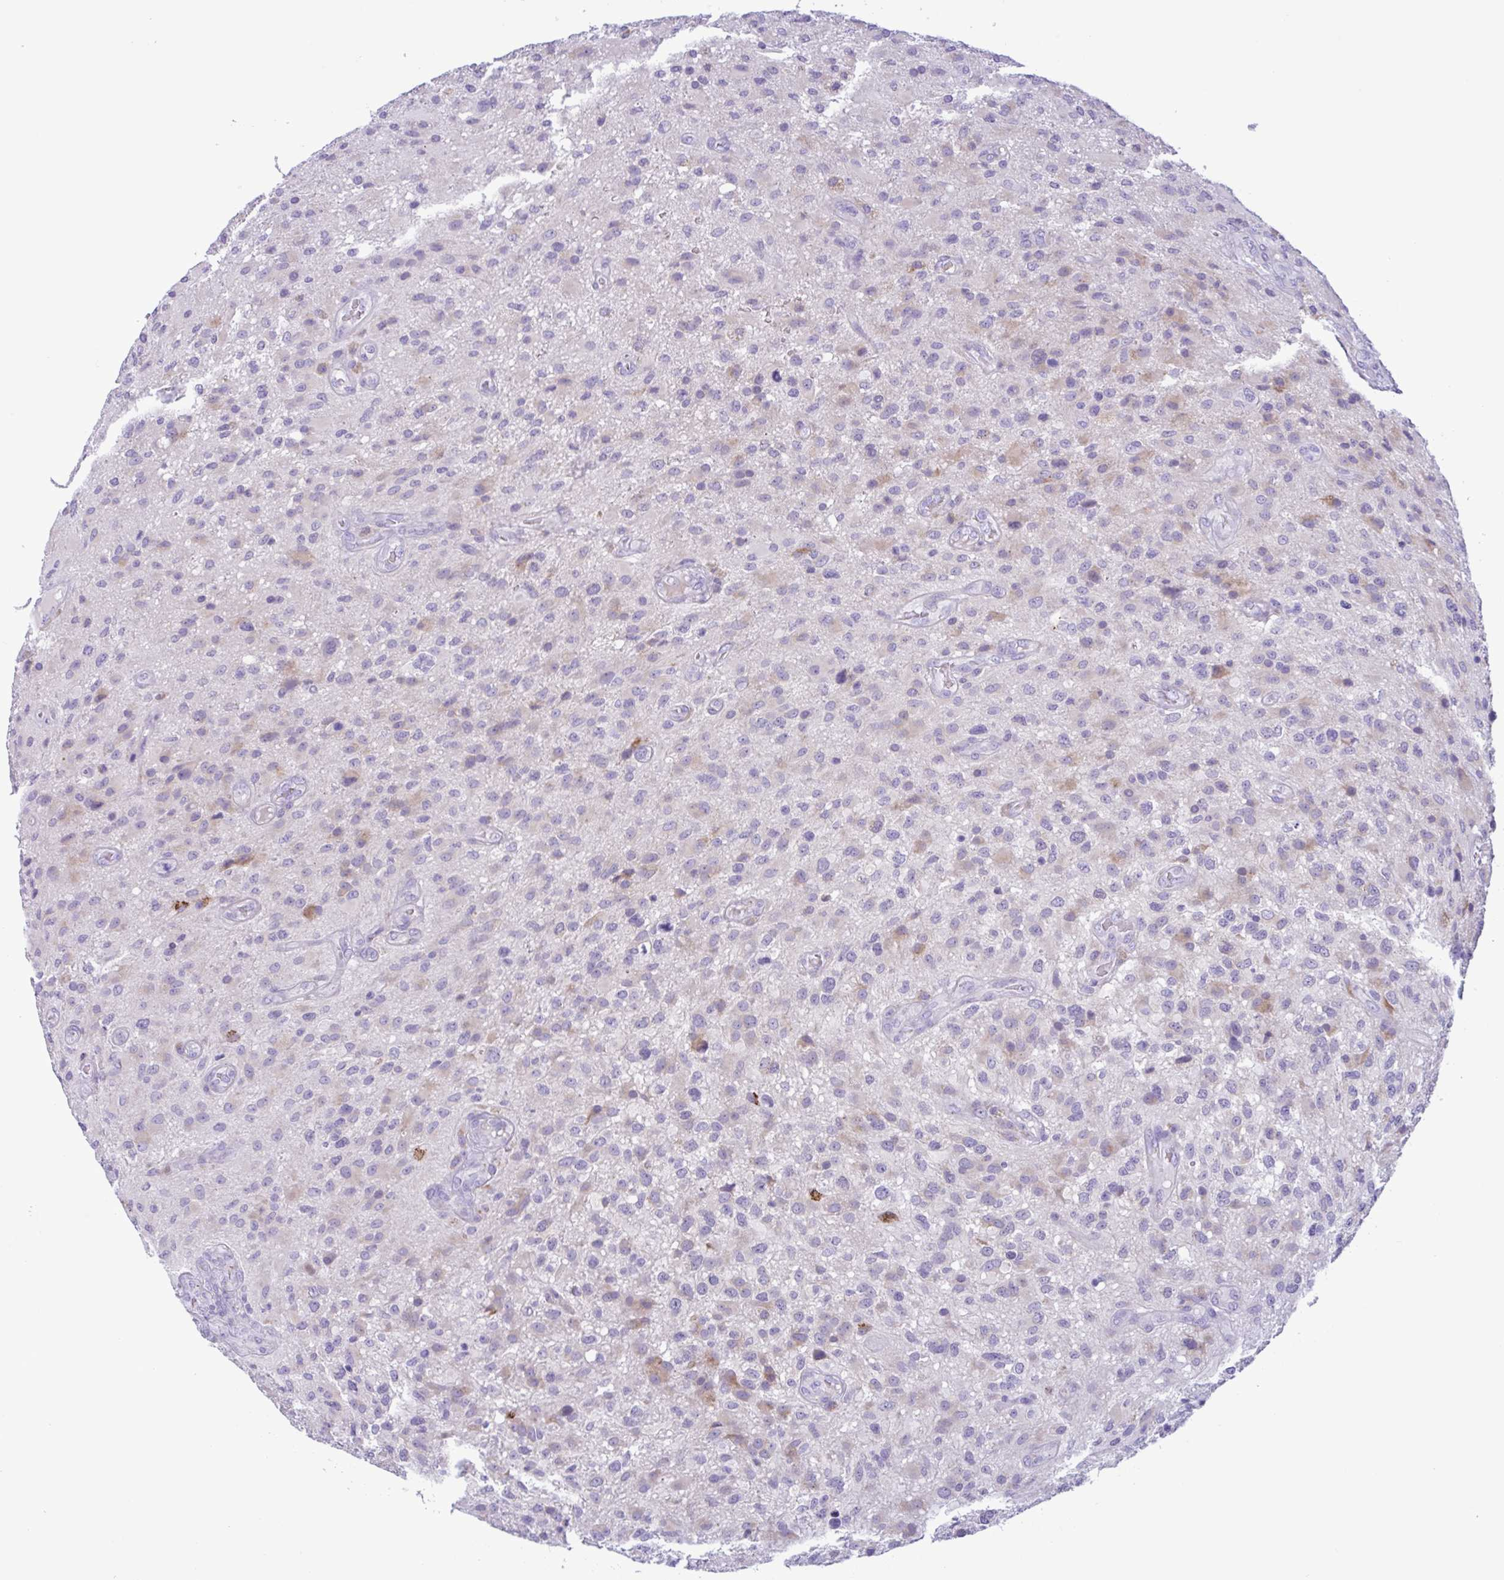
{"staining": {"intensity": "weak", "quantity": "<25%", "location": "cytoplasmic/membranous"}, "tissue": "glioma", "cell_type": "Tumor cells", "image_type": "cancer", "snomed": [{"axis": "morphology", "description": "Glioma, malignant, High grade"}, {"axis": "topography", "description": "Brain"}], "caption": "Micrograph shows no significant protein positivity in tumor cells of malignant high-grade glioma.", "gene": "SREBF1", "patient": {"sex": "male", "age": 53}}